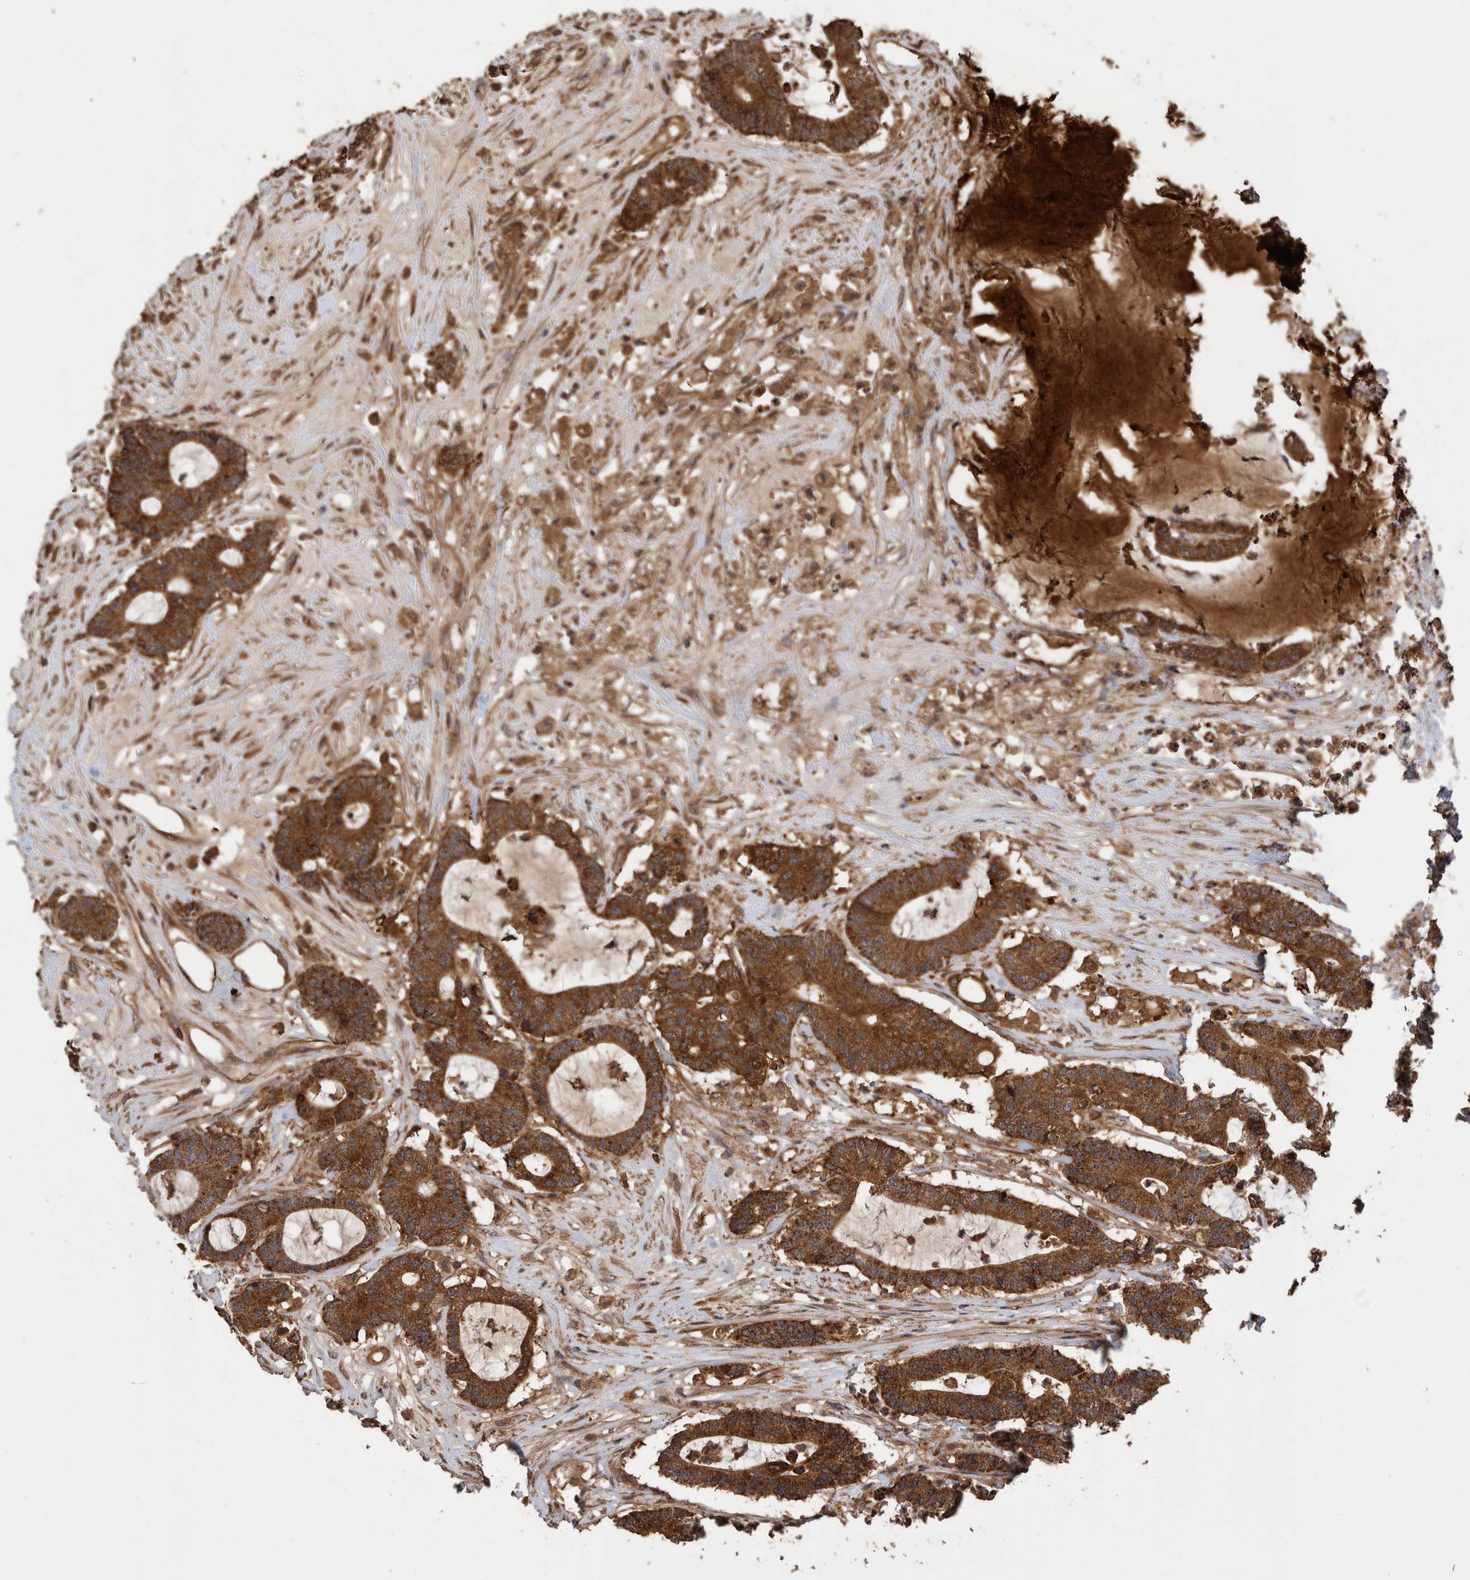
{"staining": {"intensity": "strong", "quantity": ">75%", "location": "cytoplasmic/membranous"}, "tissue": "colorectal cancer", "cell_type": "Tumor cells", "image_type": "cancer", "snomed": [{"axis": "morphology", "description": "Adenocarcinoma, NOS"}, {"axis": "topography", "description": "Colon"}], "caption": "High-magnification brightfield microscopy of colorectal cancer (adenocarcinoma) stained with DAB (brown) and counterstained with hematoxylin (blue). tumor cells exhibit strong cytoplasmic/membranous staining is appreciated in about>75% of cells. Nuclei are stained in blue.", "gene": "TRIM16", "patient": {"sex": "female", "age": 84}}